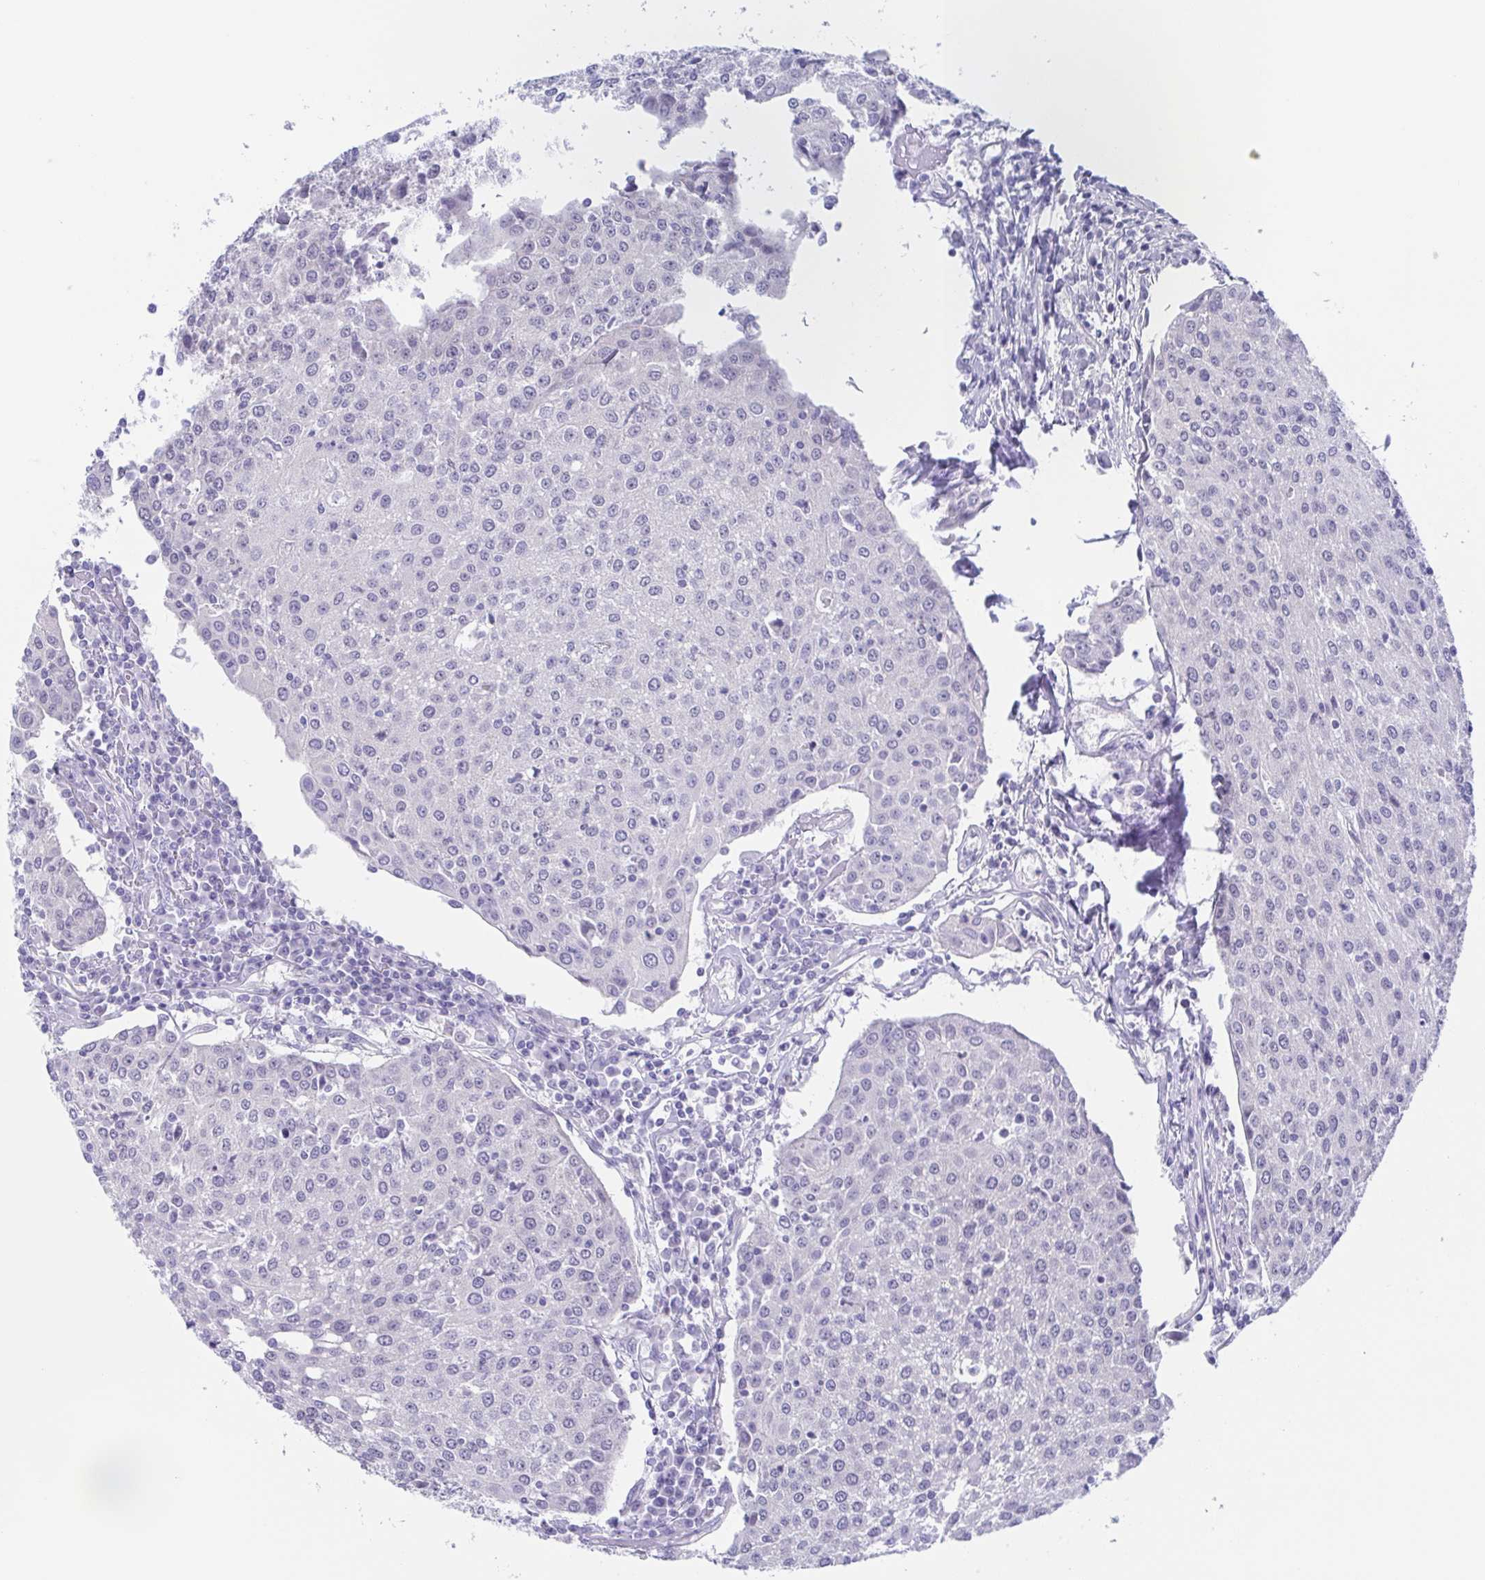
{"staining": {"intensity": "negative", "quantity": "none", "location": "none"}, "tissue": "urothelial cancer", "cell_type": "Tumor cells", "image_type": "cancer", "snomed": [{"axis": "morphology", "description": "Urothelial carcinoma, High grade"}, {"axis": "topography", "description": "Urinary bladder"}], "caption": "High-grade urothelial carcinoma was stained to show a protein in brown. There is no significant staining in tumor cells. Brightfield microscopy of IHC stained with DAB (brown) and hematoxylin (blue), captured at high magnification.", "gene": "TEX12", "patient": {"sex": "female", "age": 85}}